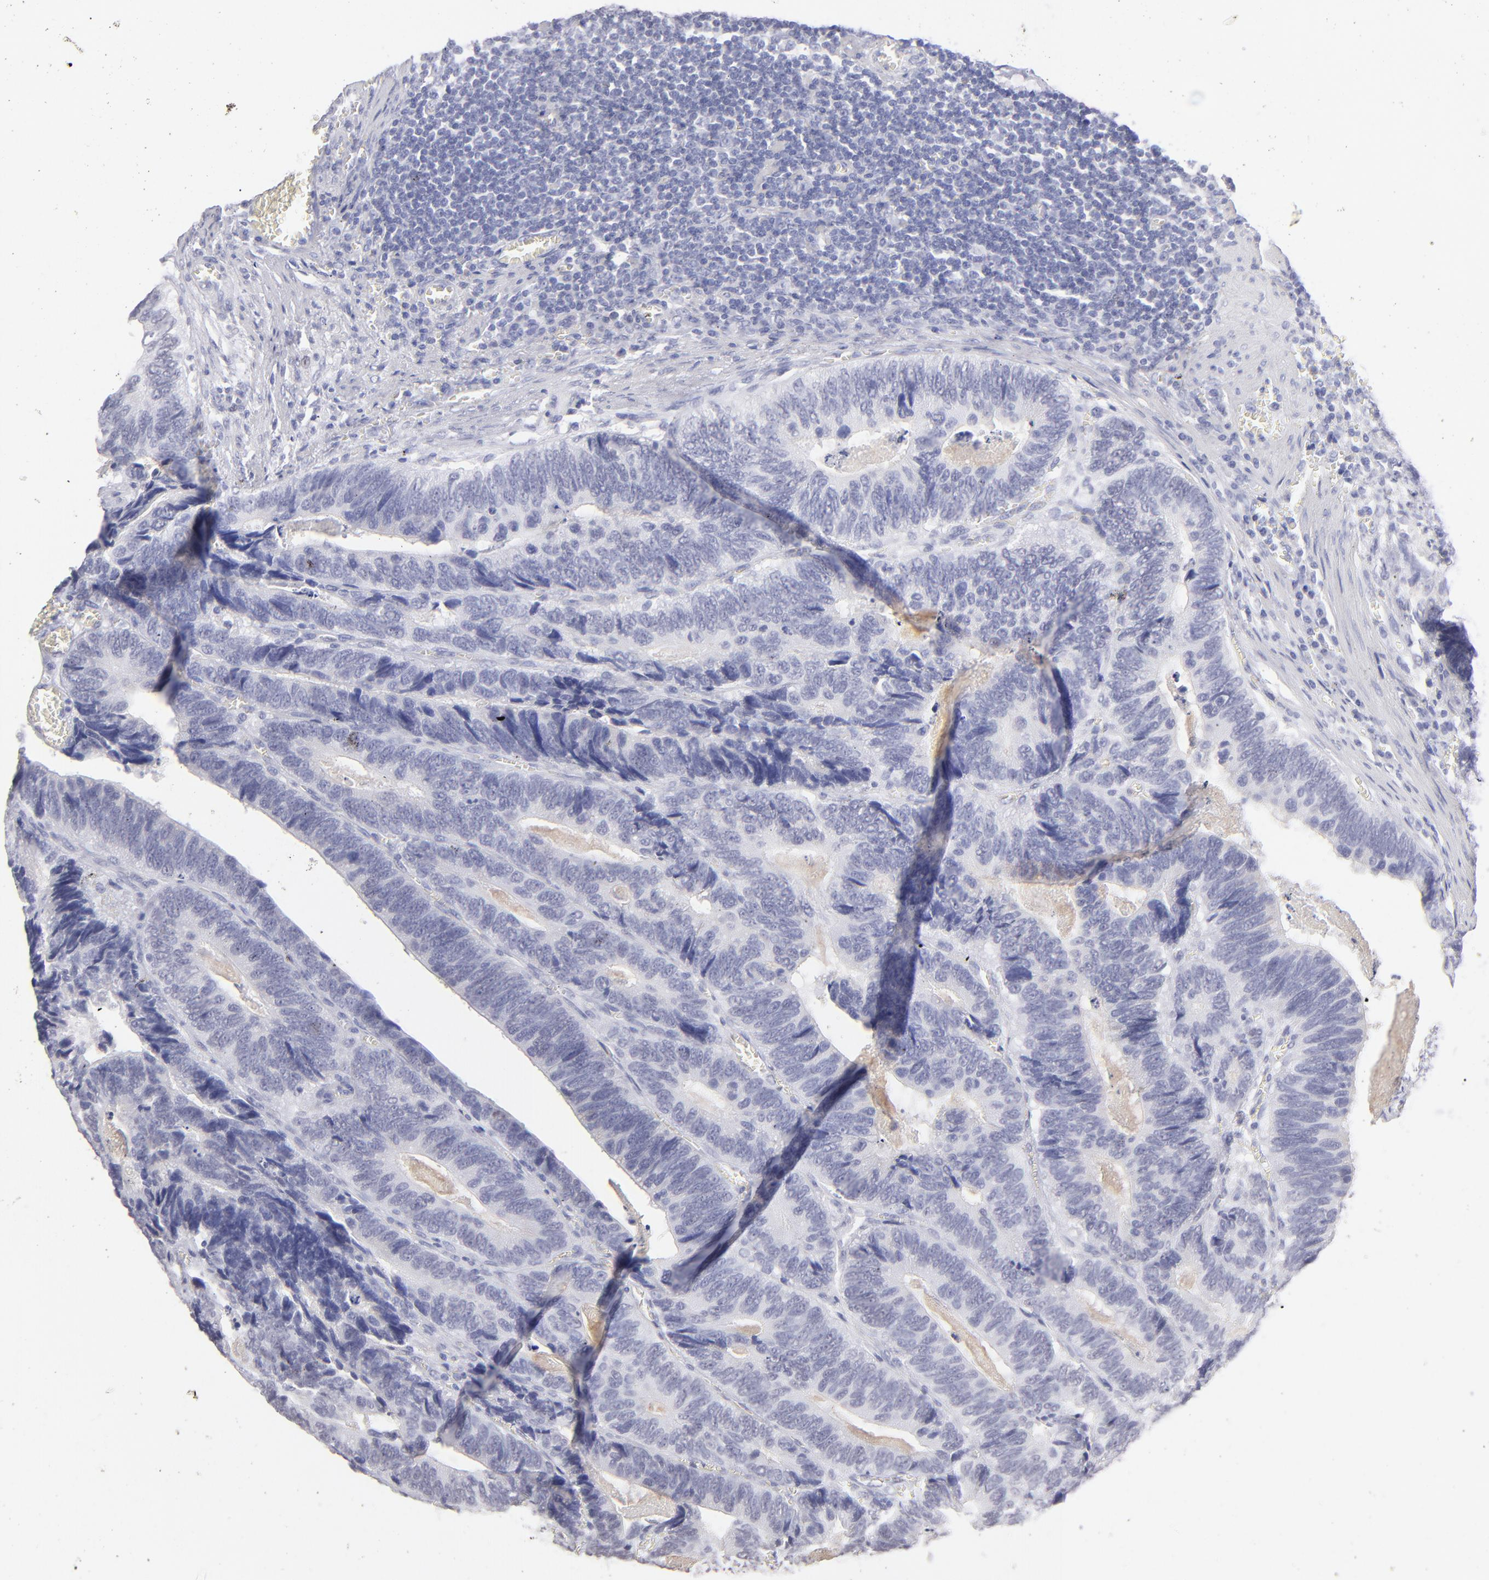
{"staining": {"intensity": "negative", "quantity": "none", "location": "none"}, "tissue": "colorectal cancer", "cell_type": "Tumor cells", "image_type": "cancer", "snomed": [{"axis": "morphology", "description": "Adenocarcinoma, NOS"}, {"axis": "topography", "description": "Colon"}], "caption": "The micrograph reveals no staining of tumor cells in colorectal adenocarcinoma.", "gene": "ALDOB", "patient": {"sex": "male", "age": 72}}